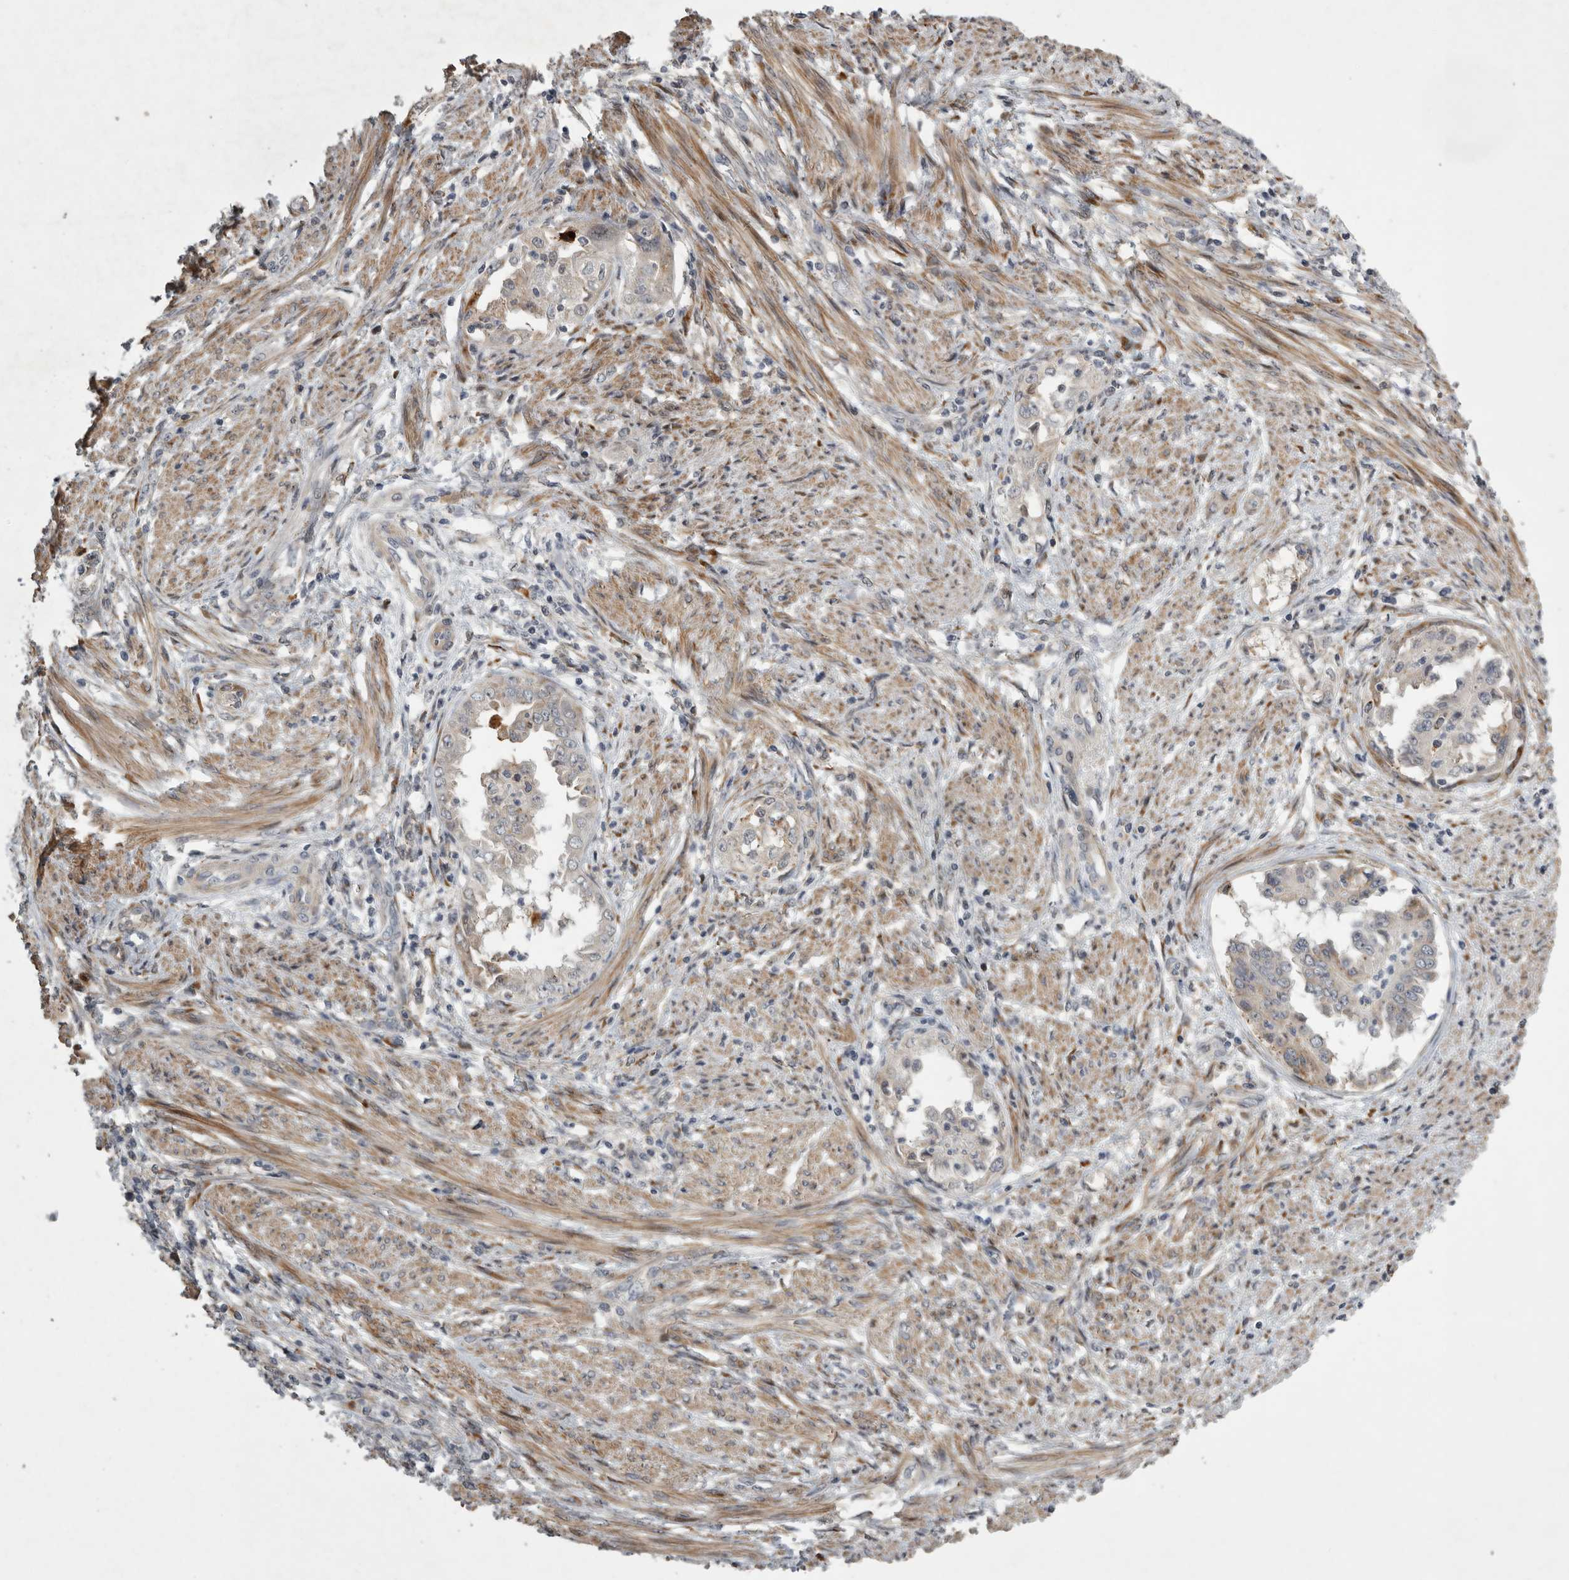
{"staining": {"intensity": "moderate", "quantity": "<25%", "location": "cytoplasmic/membranous"}, "tissue": "endometrial cancer", "cell_type": "Tumor cells", "image_type": "cancer", "snomed": [{"axis": "morphology", "description": "Adenocarcinoma, NOS"}, {"axis": "topography", "description": "Endometrium"}], "caption": "Immunohistochemical staining of endometrial cancer shows low levels of moderate cytoplasmic/membranous protein expression in about <25% of tumor cells. The protein is stained brown, and the nuclei are stained in blue (DAB IHC with brightfield microscopy, high magnification).", "gene": "MPDZ", "patient": {"sex": "female", "age": 85}}